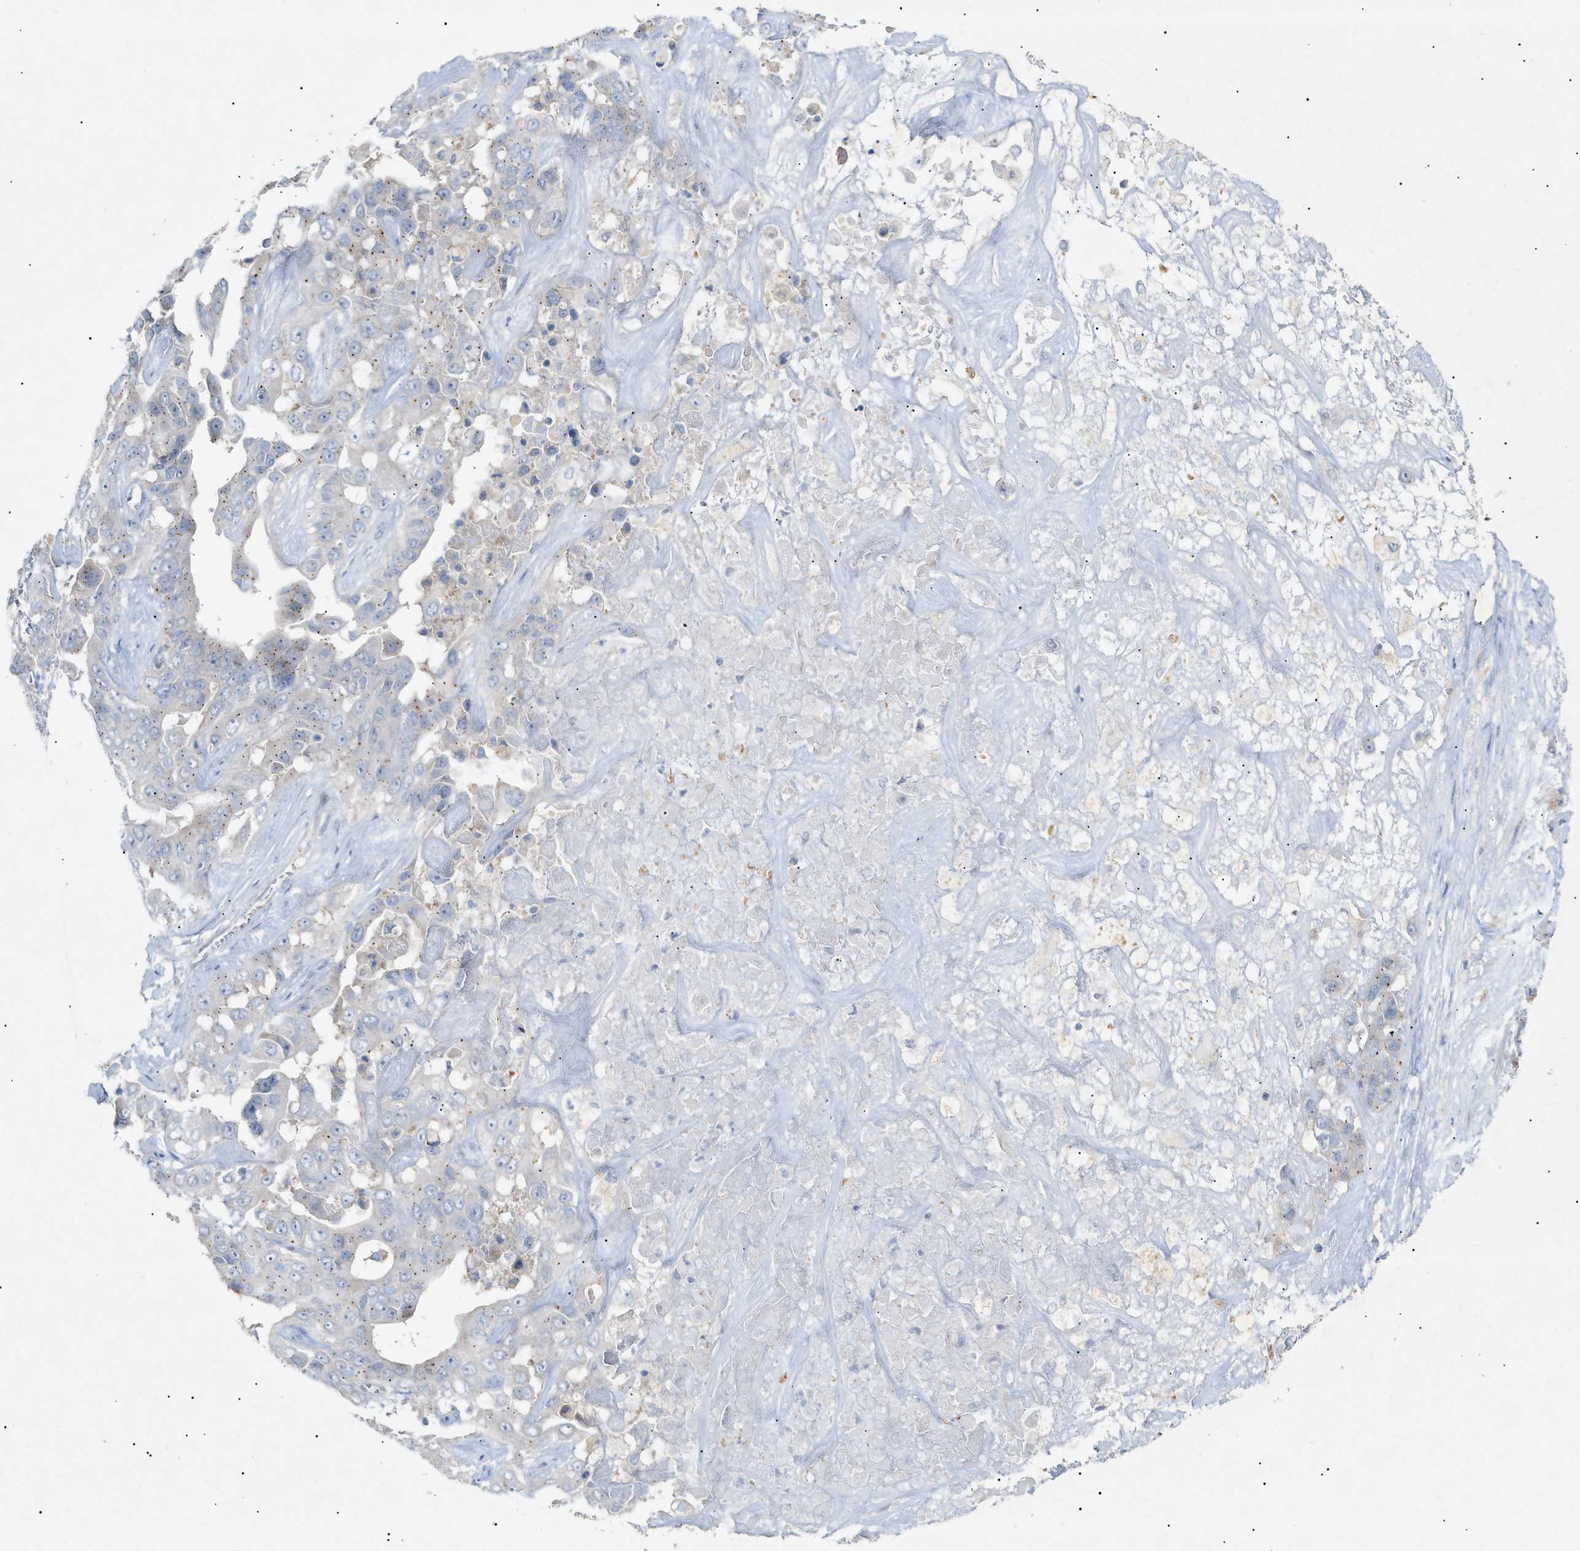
{"staining": {"intensity": "negative", "quantity": "none", "location": "none"}, "tissue": "liver cancer", "cell_type": "Tumor cells", "image_type": "cancer", "snomed": [{"axis": "morphology", "description": "Cholangiocarcinoma"}, {"axis": "topography", "description": "Liver"}], "caption": "DAB immunohistochemical staining of human cholangiocarcinoma (liver) shows no significant staining in tumor cells. (DAB IHC visualized using brightfield microscopy, high magnification).", "gene": "SLC25A31", "patient": {"sex": "female", "age": 52}}